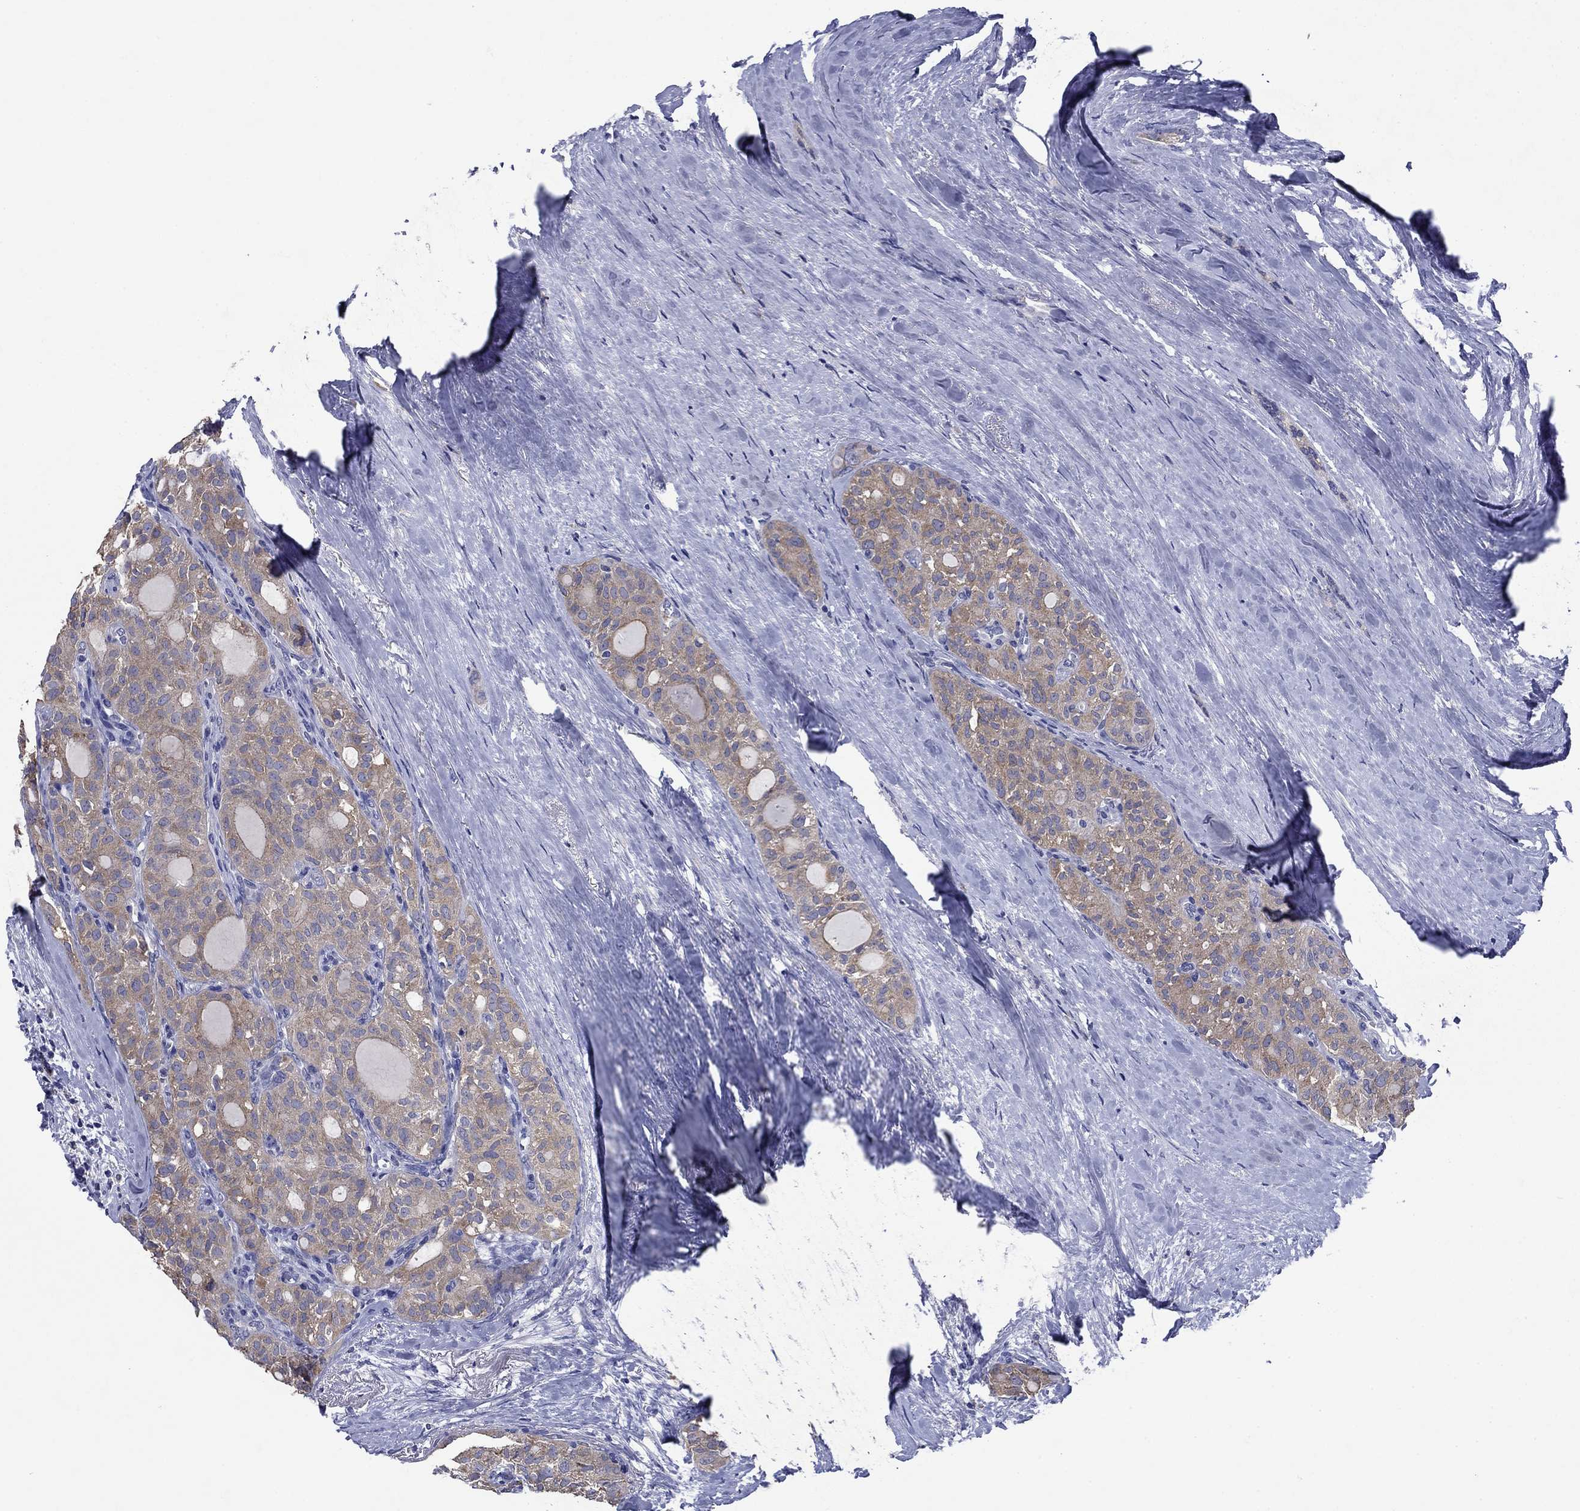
{"staining": {"intensity": "weak", "quantity": "25%-75%", "location": "cytoplasmic/membranous"}, "tissue": "thyroid cancer", "cell_type": "Tumor cells", "image_type": "cancer", "snomed": [{"axis": "morphology", "description": "Follicular adenoma carcinoma, NOS"}, {"axis": "topography", "description": "Thyroid gland"}], "caption": "Immunohistochemistry (IHC) micrograph of neoplastic tissue: follicular adenoma carcinoma (thyroid) stained using immunohistochemistry exhibits low levels of weak protein expression localized specifically in the cytoplasmic/membranous of tumor cells, appearing as a cytoplasmic/membranous brown color.", "gene": "SULT2B1", "patient": {"sex": "male", "age": 75}}